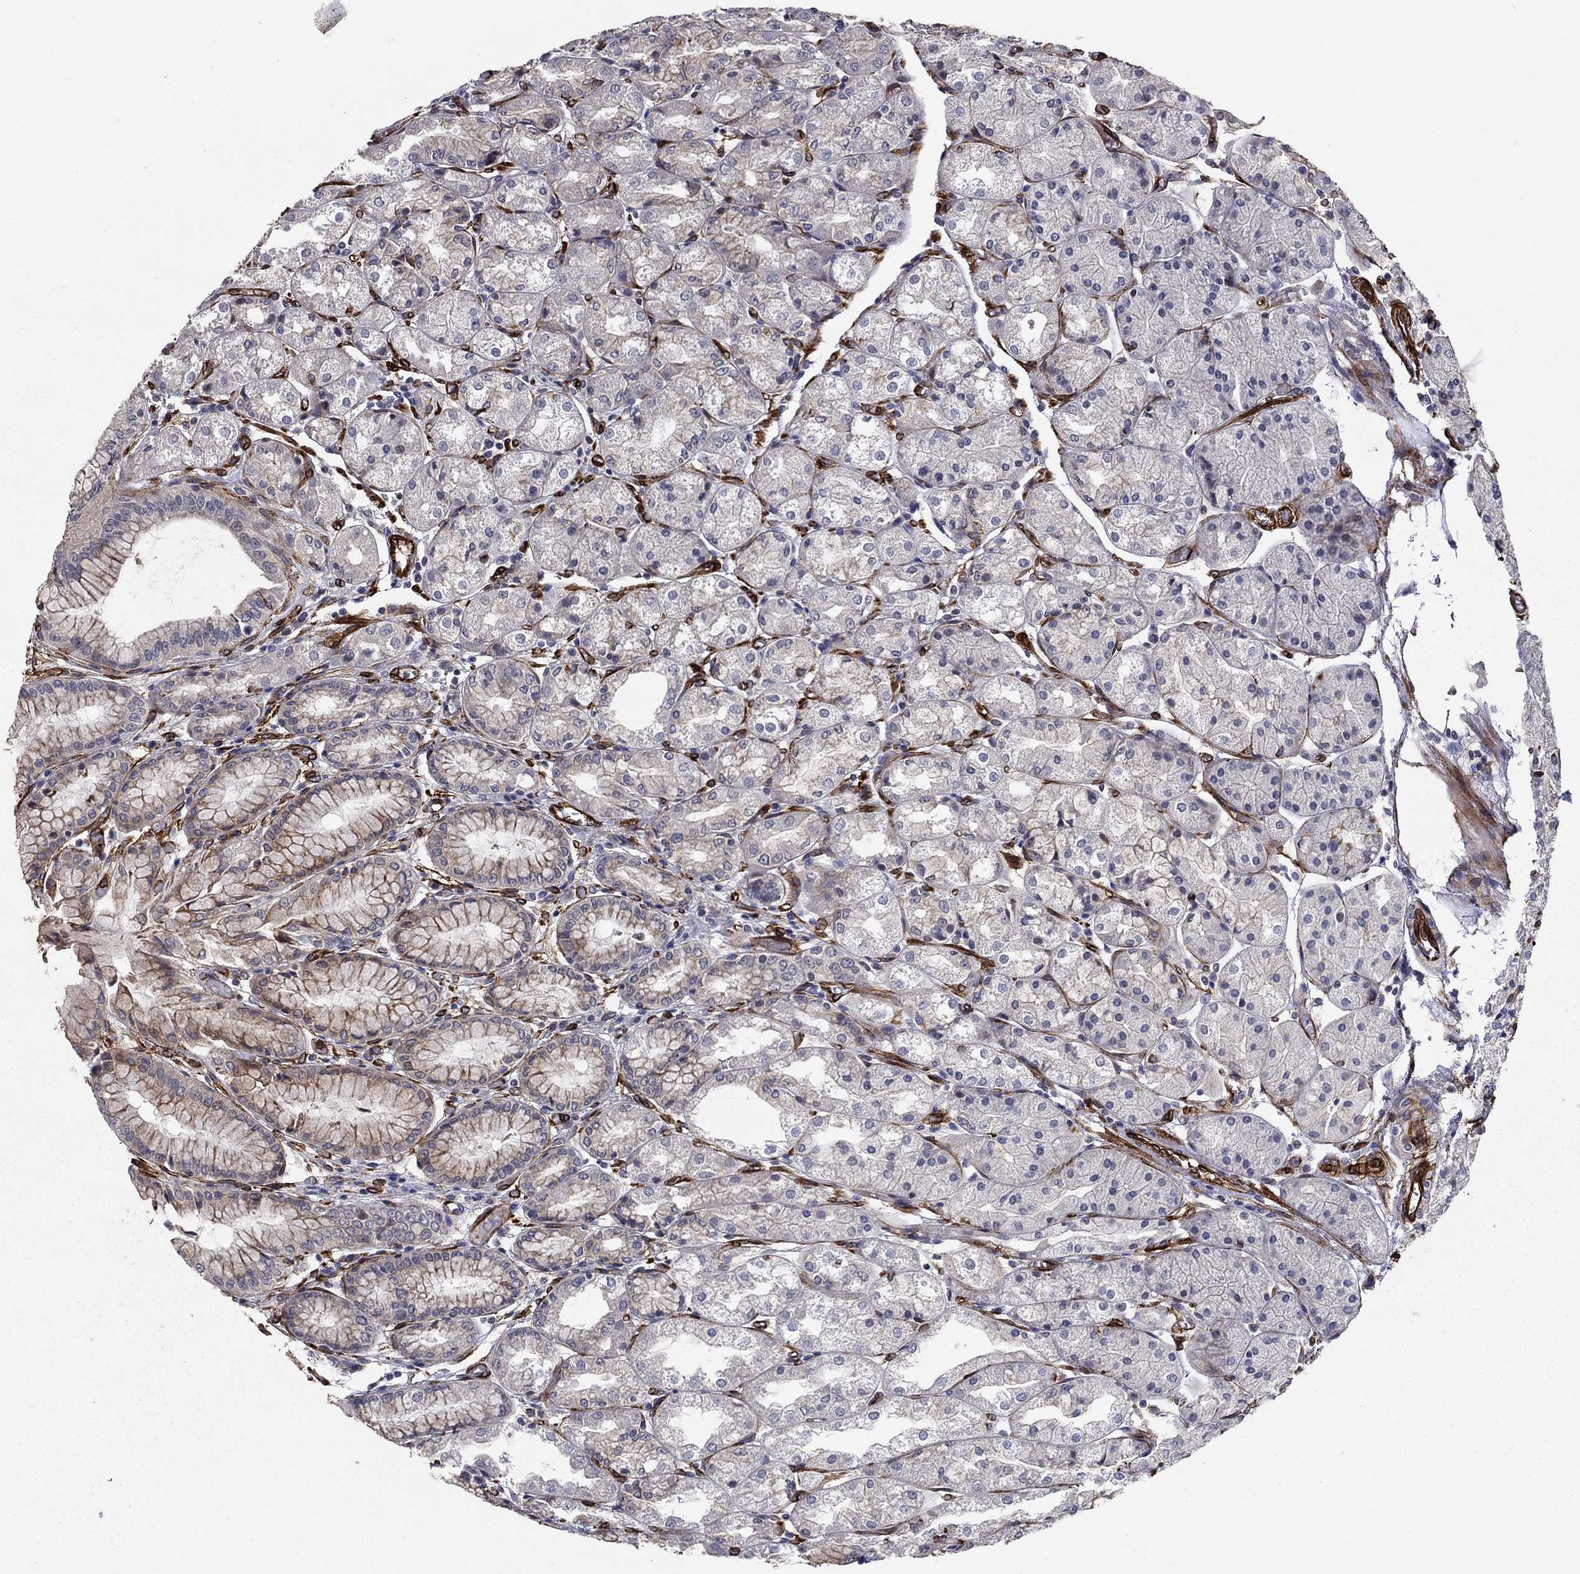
{"staining": {"intensity": "moderate", "quantity": "<25%", "location": "cytoplasmic/membranous"}, "tissue": "stomach", "cell_type": "Glandular cells", "image_type": "normal", "snomed": [{"axis": "morphology", "description": "Normal tissue, NOS"}, {"axis": "topography", "description": "Stomach, upper"}], "caption": "DAB immunohistochemical staining of benign stomach exhibits moderate cytoplasmic/membranous protein staining in about <25% of glandular cells. Nuclei are stained in blue.", "gene": "SYNC", "patient": {"sex": "male", "age": 72}}